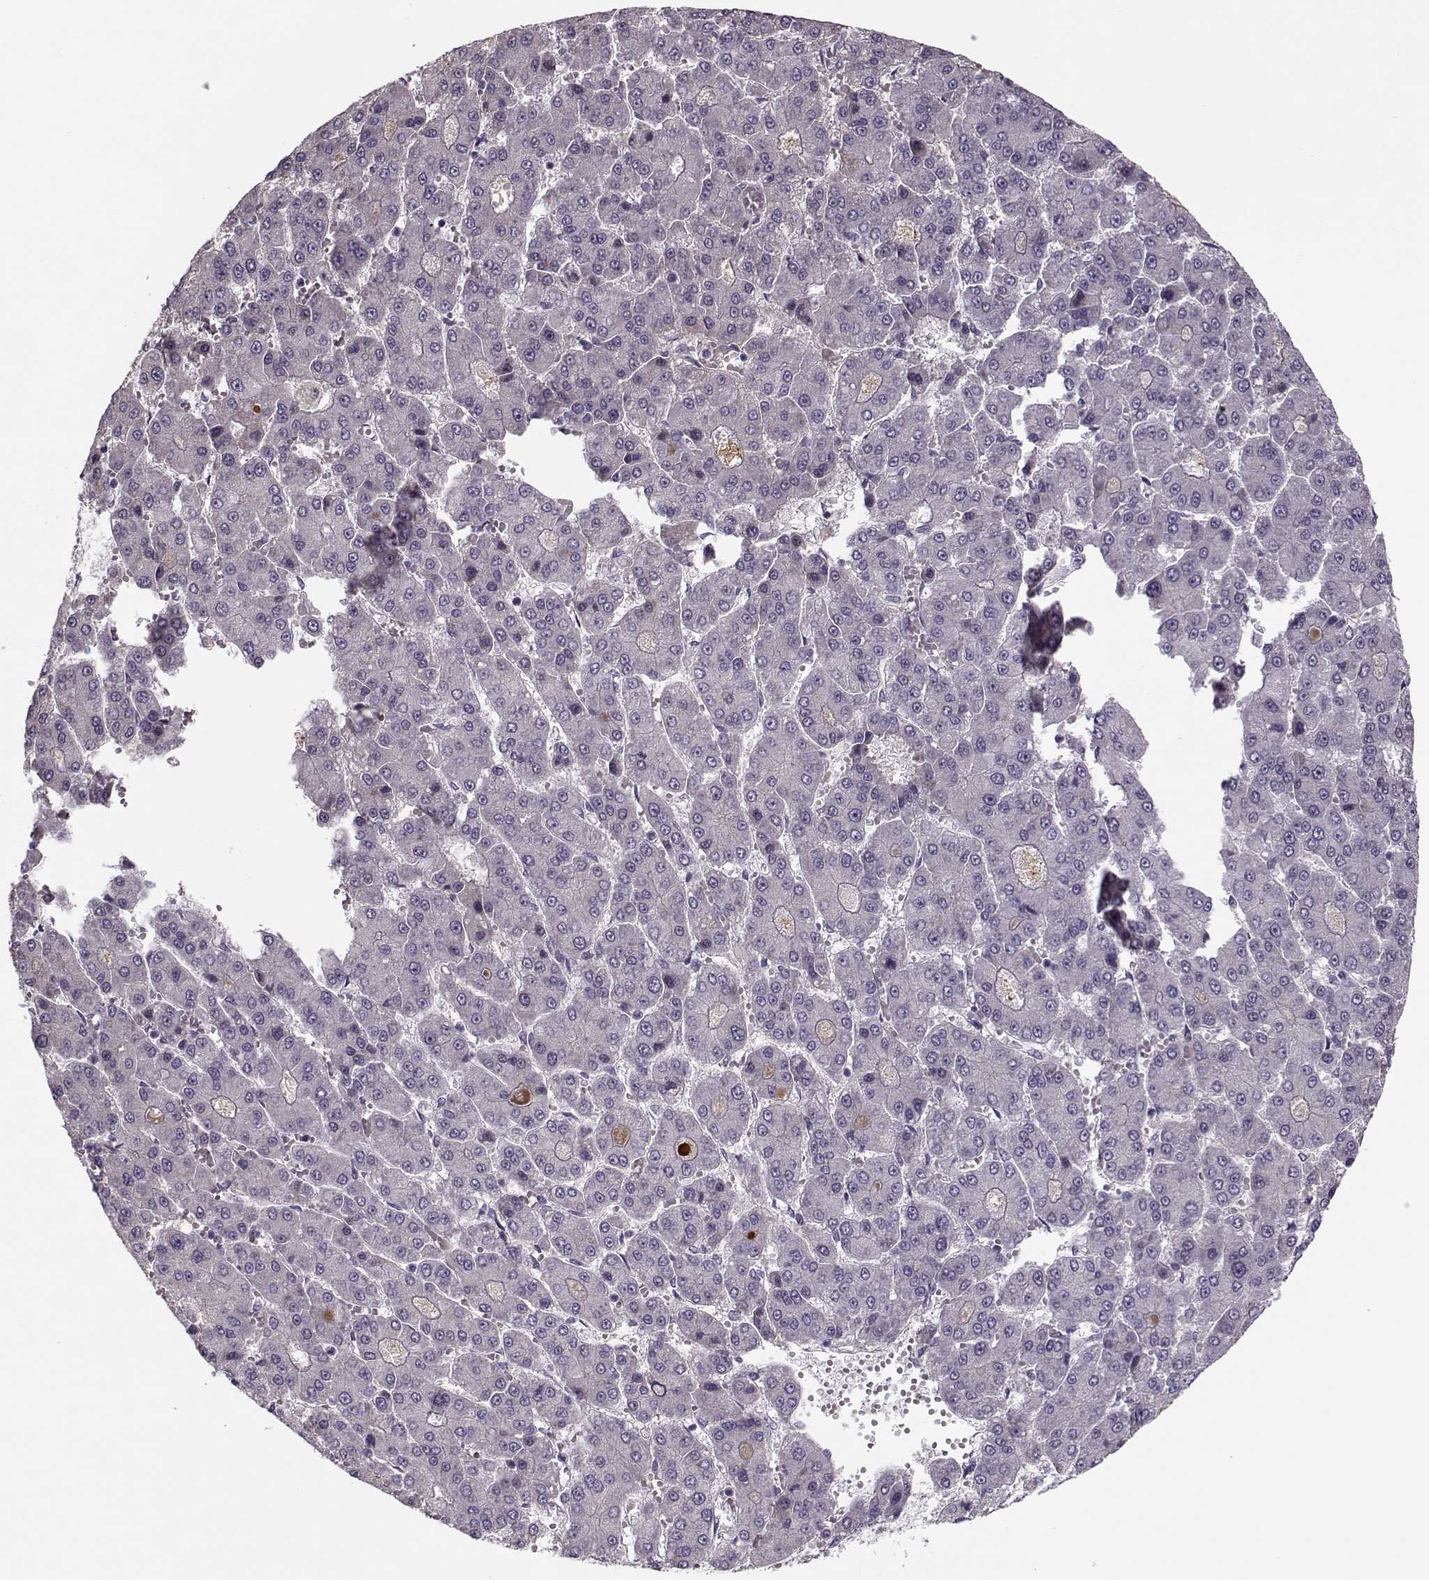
{"staining": {"intensity": "negative", "quantity": "none", "location": "none"}, "tissue": "liver cancer", "cell_type": "Tumor cells", "image_type": "cancer", "snomed": [{"axis": "morphology", "description": "Carcinoma, Hepatocellular, NOS"}, {"axis": "topography", "description": "Liver"}], "caption": "This photomicrograph is of liver cancer stained with immunohistochemistry (IHC) to label a protein in brown with the nuclei are counter-stained blue. There is no positivity in tumor cells.", "gene": "DNAI3", "patient": {"sex": "male", "age": 70}}